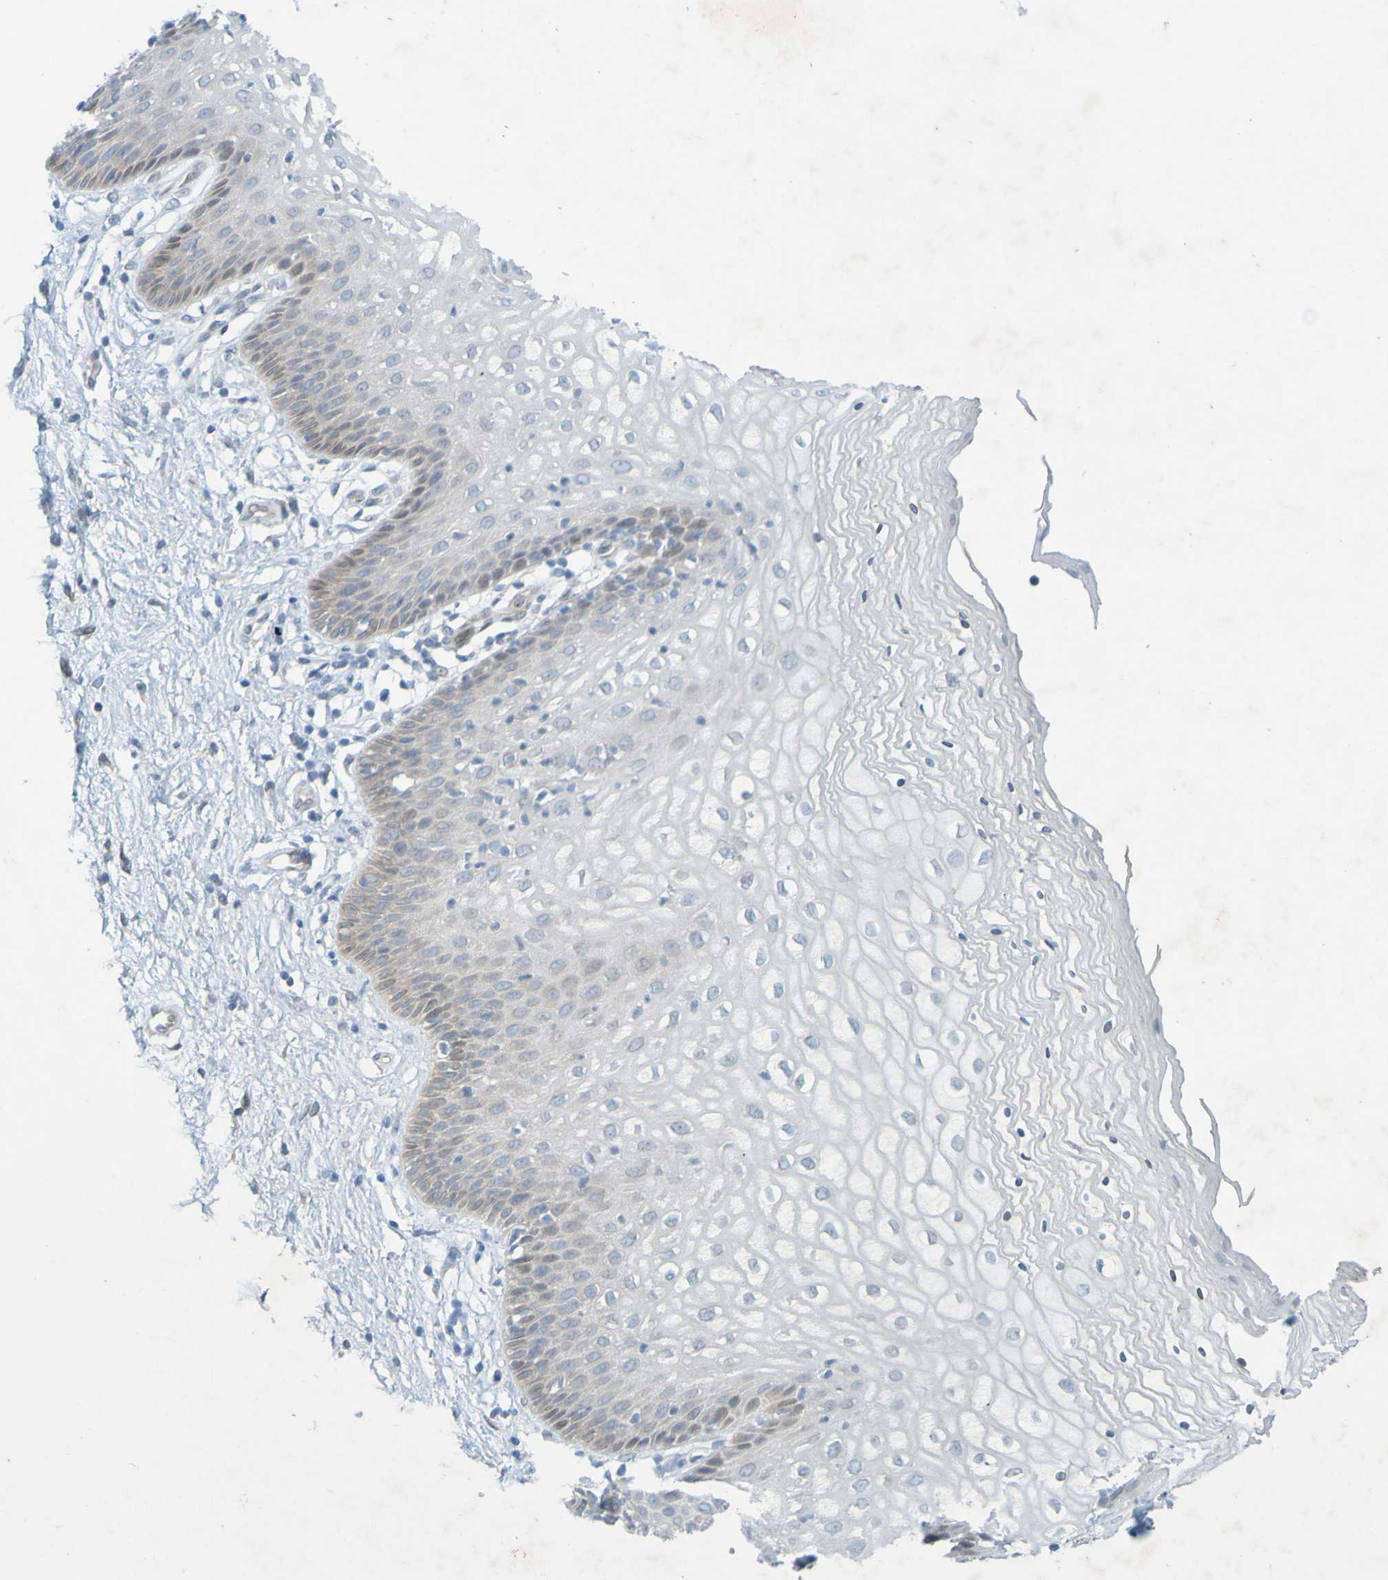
{"staining": {"intensity": "weak", "quantity": "<25%", "location": "cytoplasmic/membranous"}, "tissue": "vagina", "cell_type": "Squamous epithelial cells", "image_type": "normal", "snomed": [{"axis": "morphology", "description": "Normal tissue, NOS"}, {"axis": "topography", "description": "Vagina"}], "caption": "Immunohistochemistry photomicrograph of unremarkable vagina: human vagina stained with DAB (3,3'-diaminobenzidine) exhibits no significant protein positivity in squamous epithelial cells.", "gene": "MAG", "patient": {"sex": "female", "age": 34}}